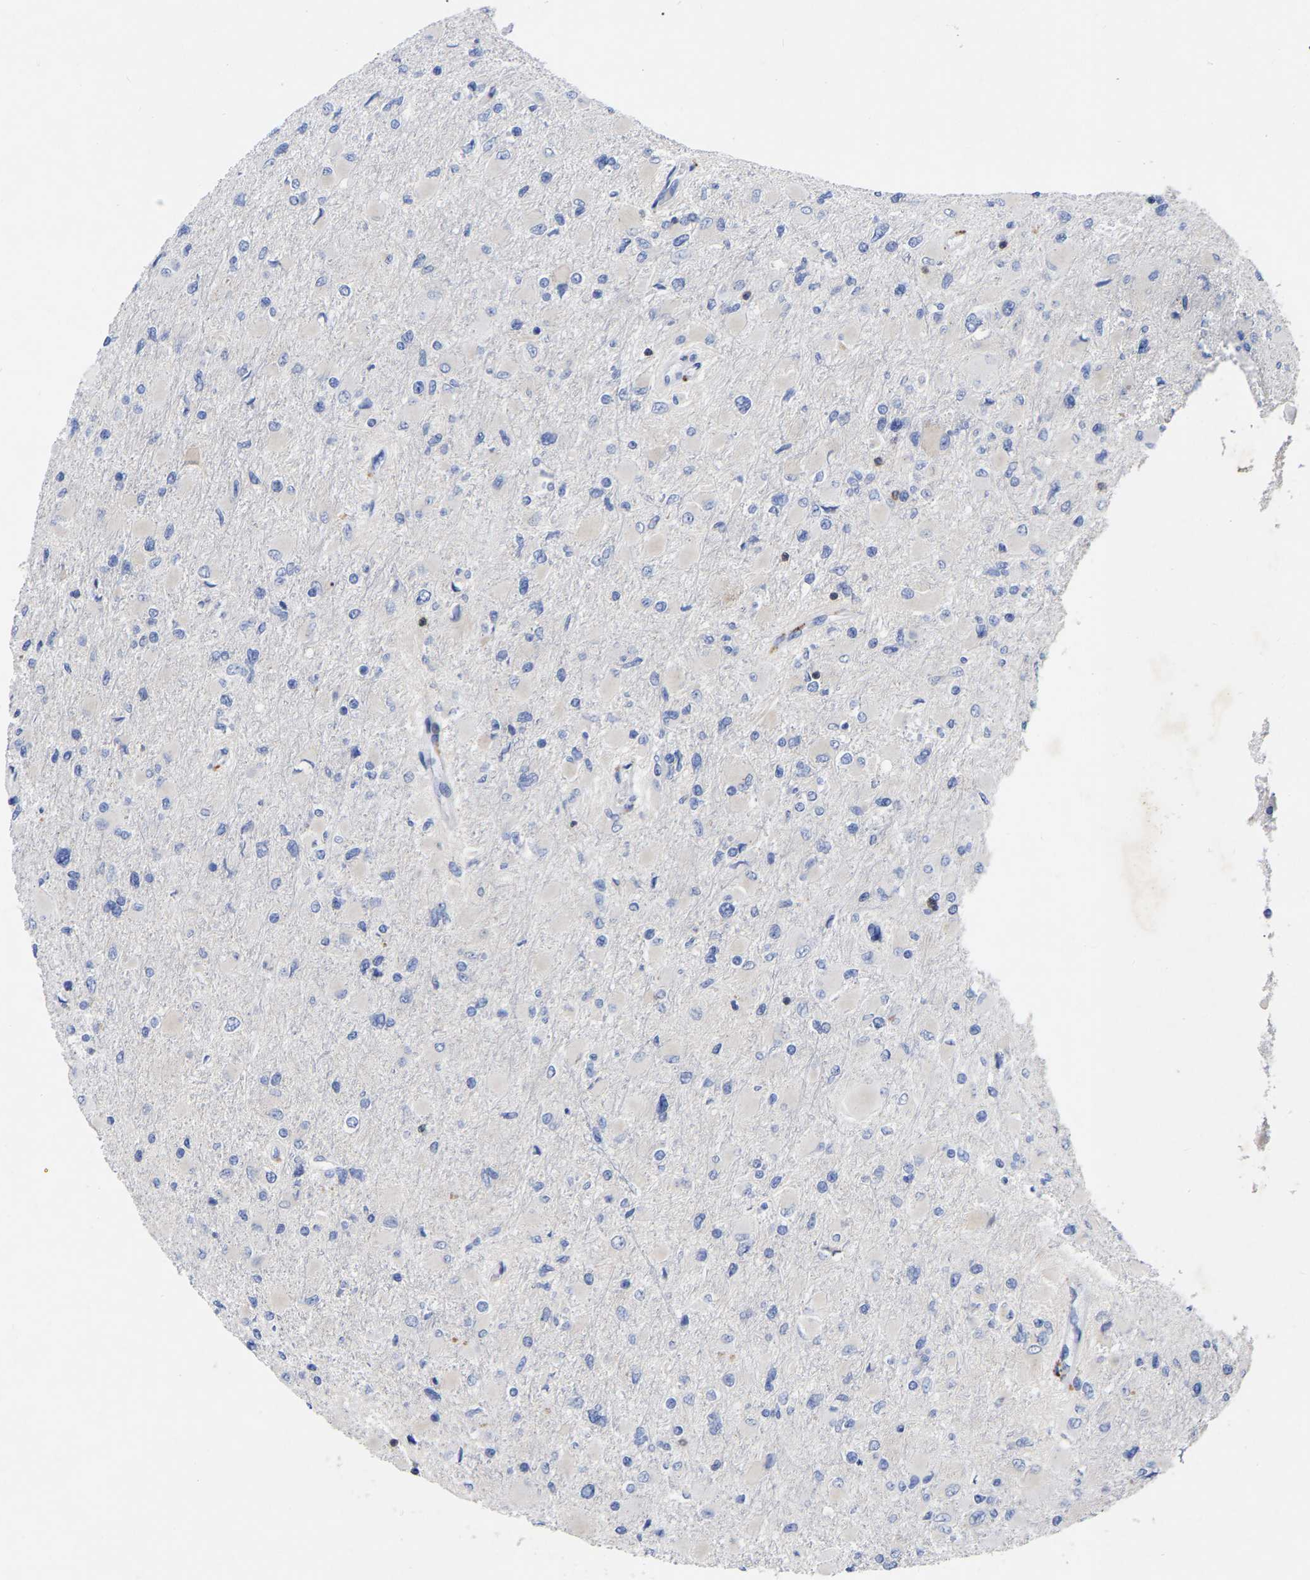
{"staining": {"intensity": "negative", "quantity": "none", "location": "none"}, "tissue": "glioma", "cell_type": "Tumor cells", "image_type": "cancer", "snomed": [{"axis": "morphology", "description": "Glioma, malignant, High grade"}, {"axis": "topography", "description": "Cerebral cortex"}], "caption": "Tumor cells show no significant staining in malignant glioma (high-grade).", "gene": "PTPN7", "patient": {"sex": "female", "age": 36}}